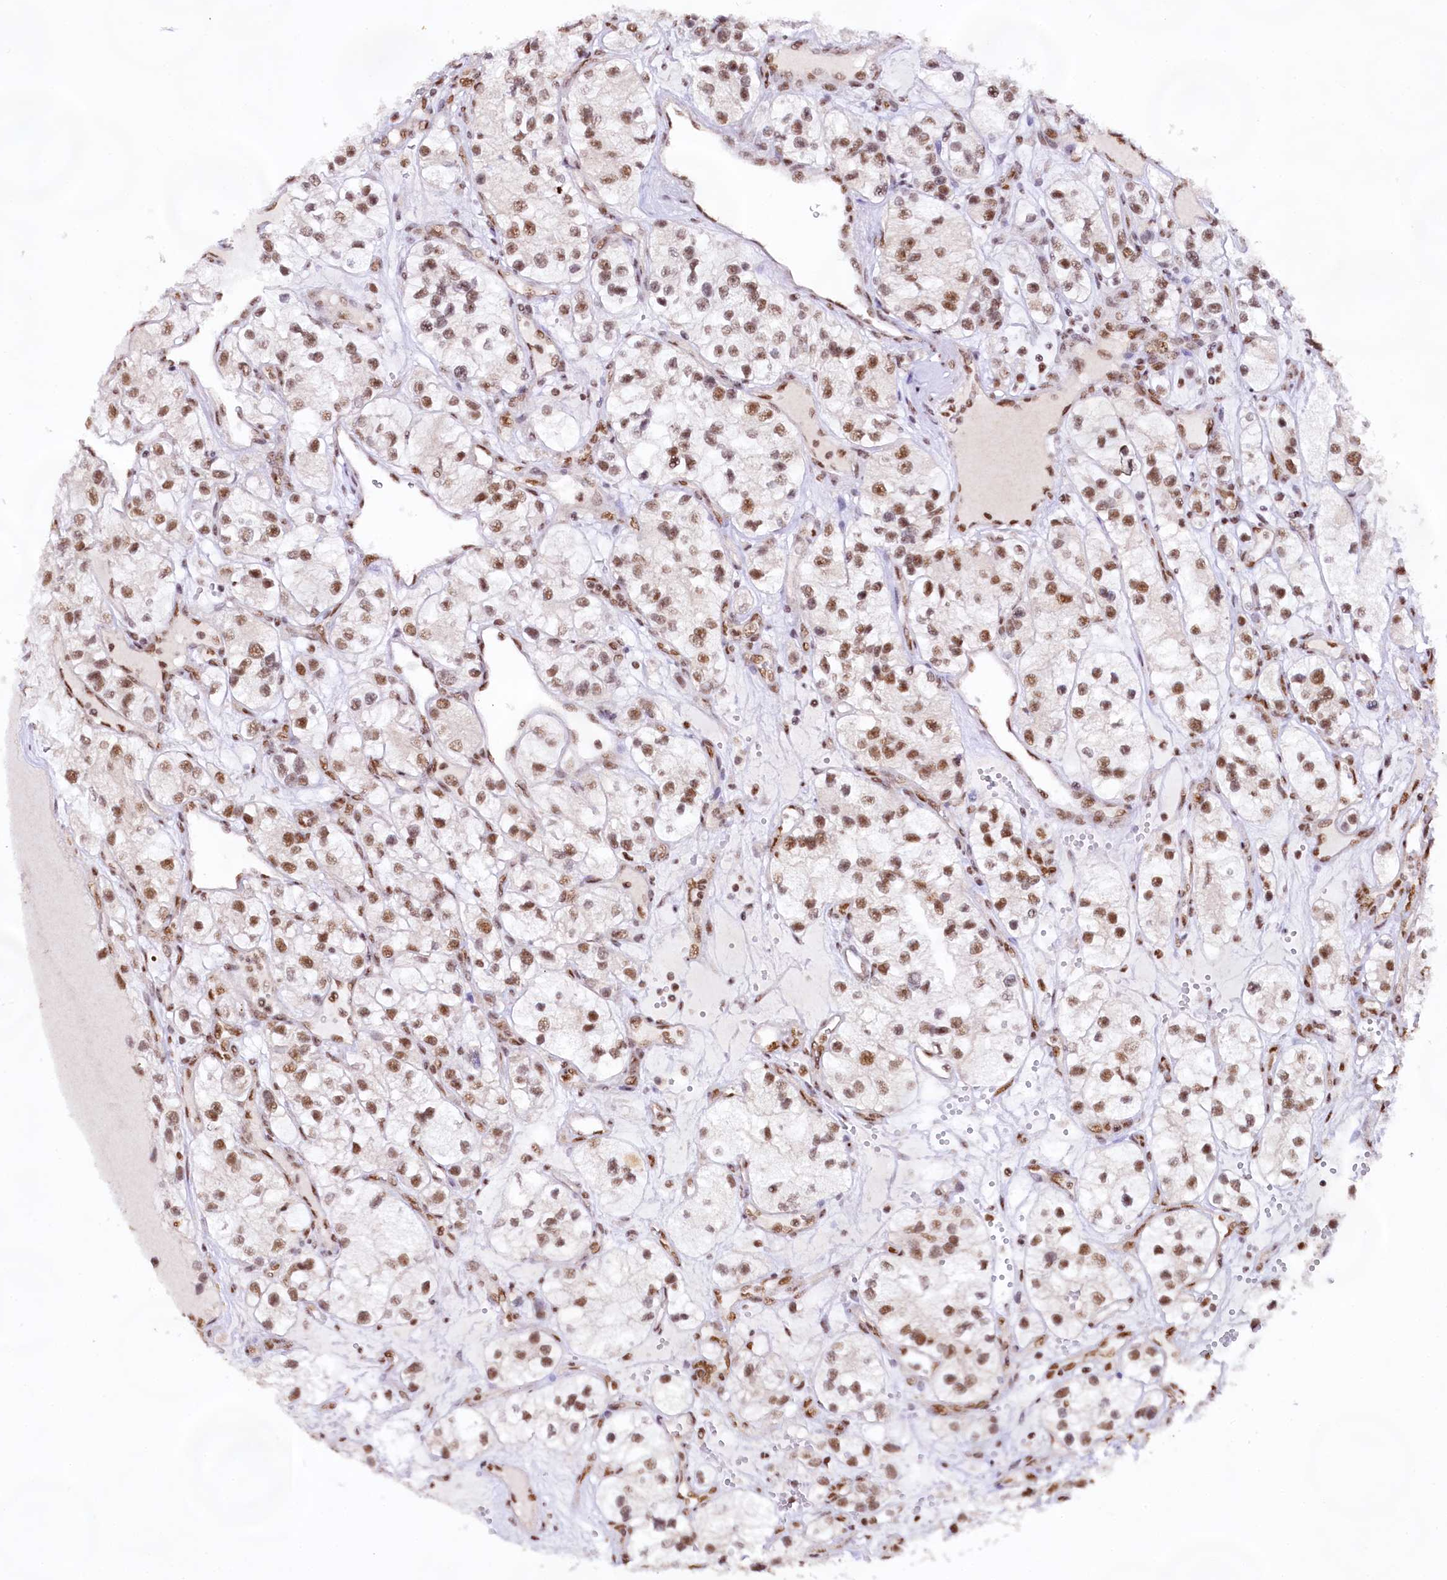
{"staining": {"intensity": "moderate", "quantity": ">75%", "location": "nuclear"}, "tissue": "renal cancer", "cell_type": "Tumor cells", "image_type": "cancer", "snomed": [{"axis": "morphology", "description": "Adenocarcinoma, NOS"}, {"axis": "topography", "description": "Kidney"}], "caption": "Immunohistochemistry (IHC) of renal cancer displays medium levels of moderate nuclear staining in approximately >75% of tumor cells.", "gene": "HIRA", "patient": {"sex": "female", "age": 57}}